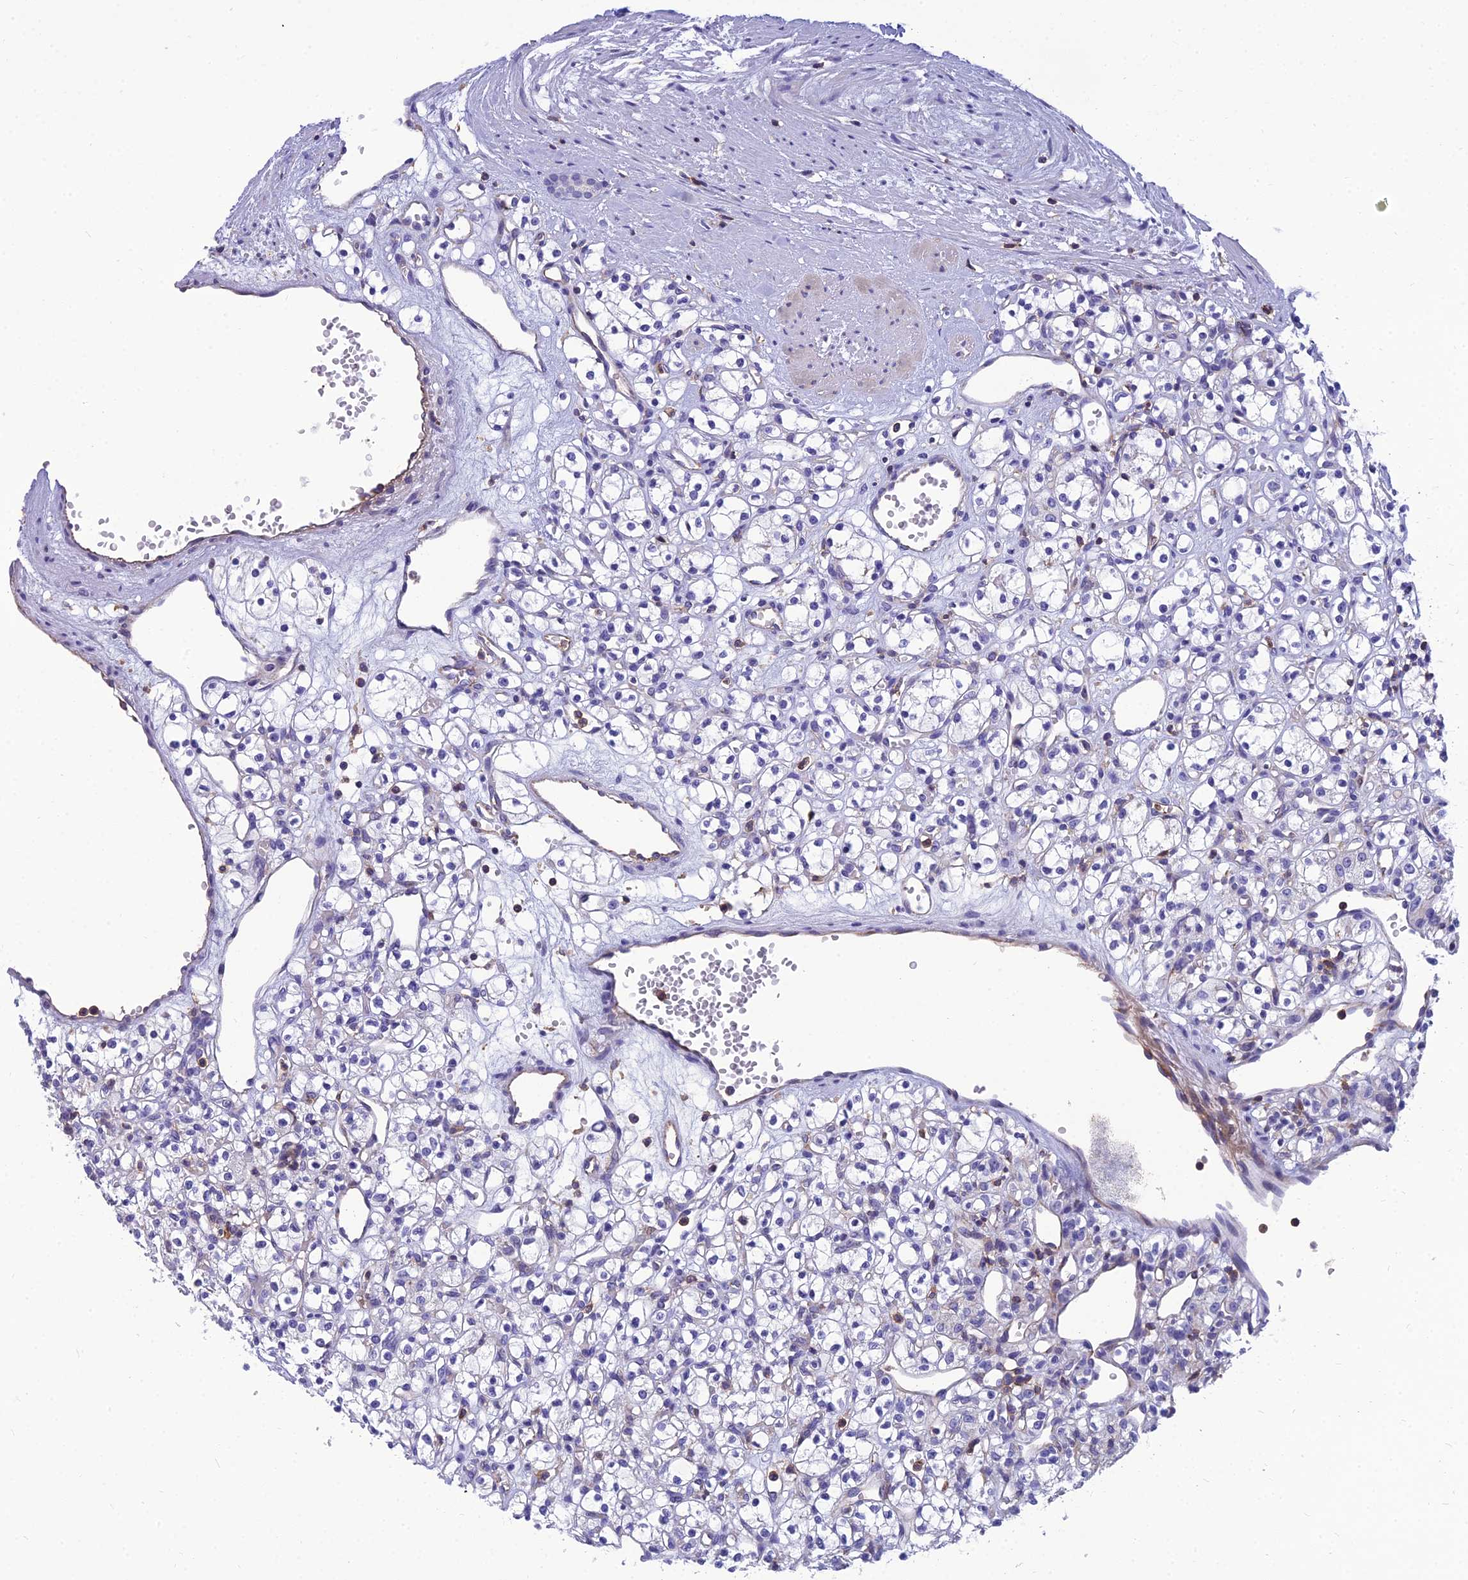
{"staining": {"intensity": "negative", "quantity": "none", "location": "none"}, "tissue": "renal cancer", "cell_type": "Tumor cells", "image_type": "cancer", "snomed": [{"axis": "morphology", "description": "Adenocarcinoma, NOS"}, {"axis": "topography", "description": "Kidney"}], "caption": "Human adenocarcinoma (renal) stained for a protein using IHC exhibits no positivity in tumor cells.", "gene": "PPP1R18", "patient": {"sex": "female", "age": 59}}